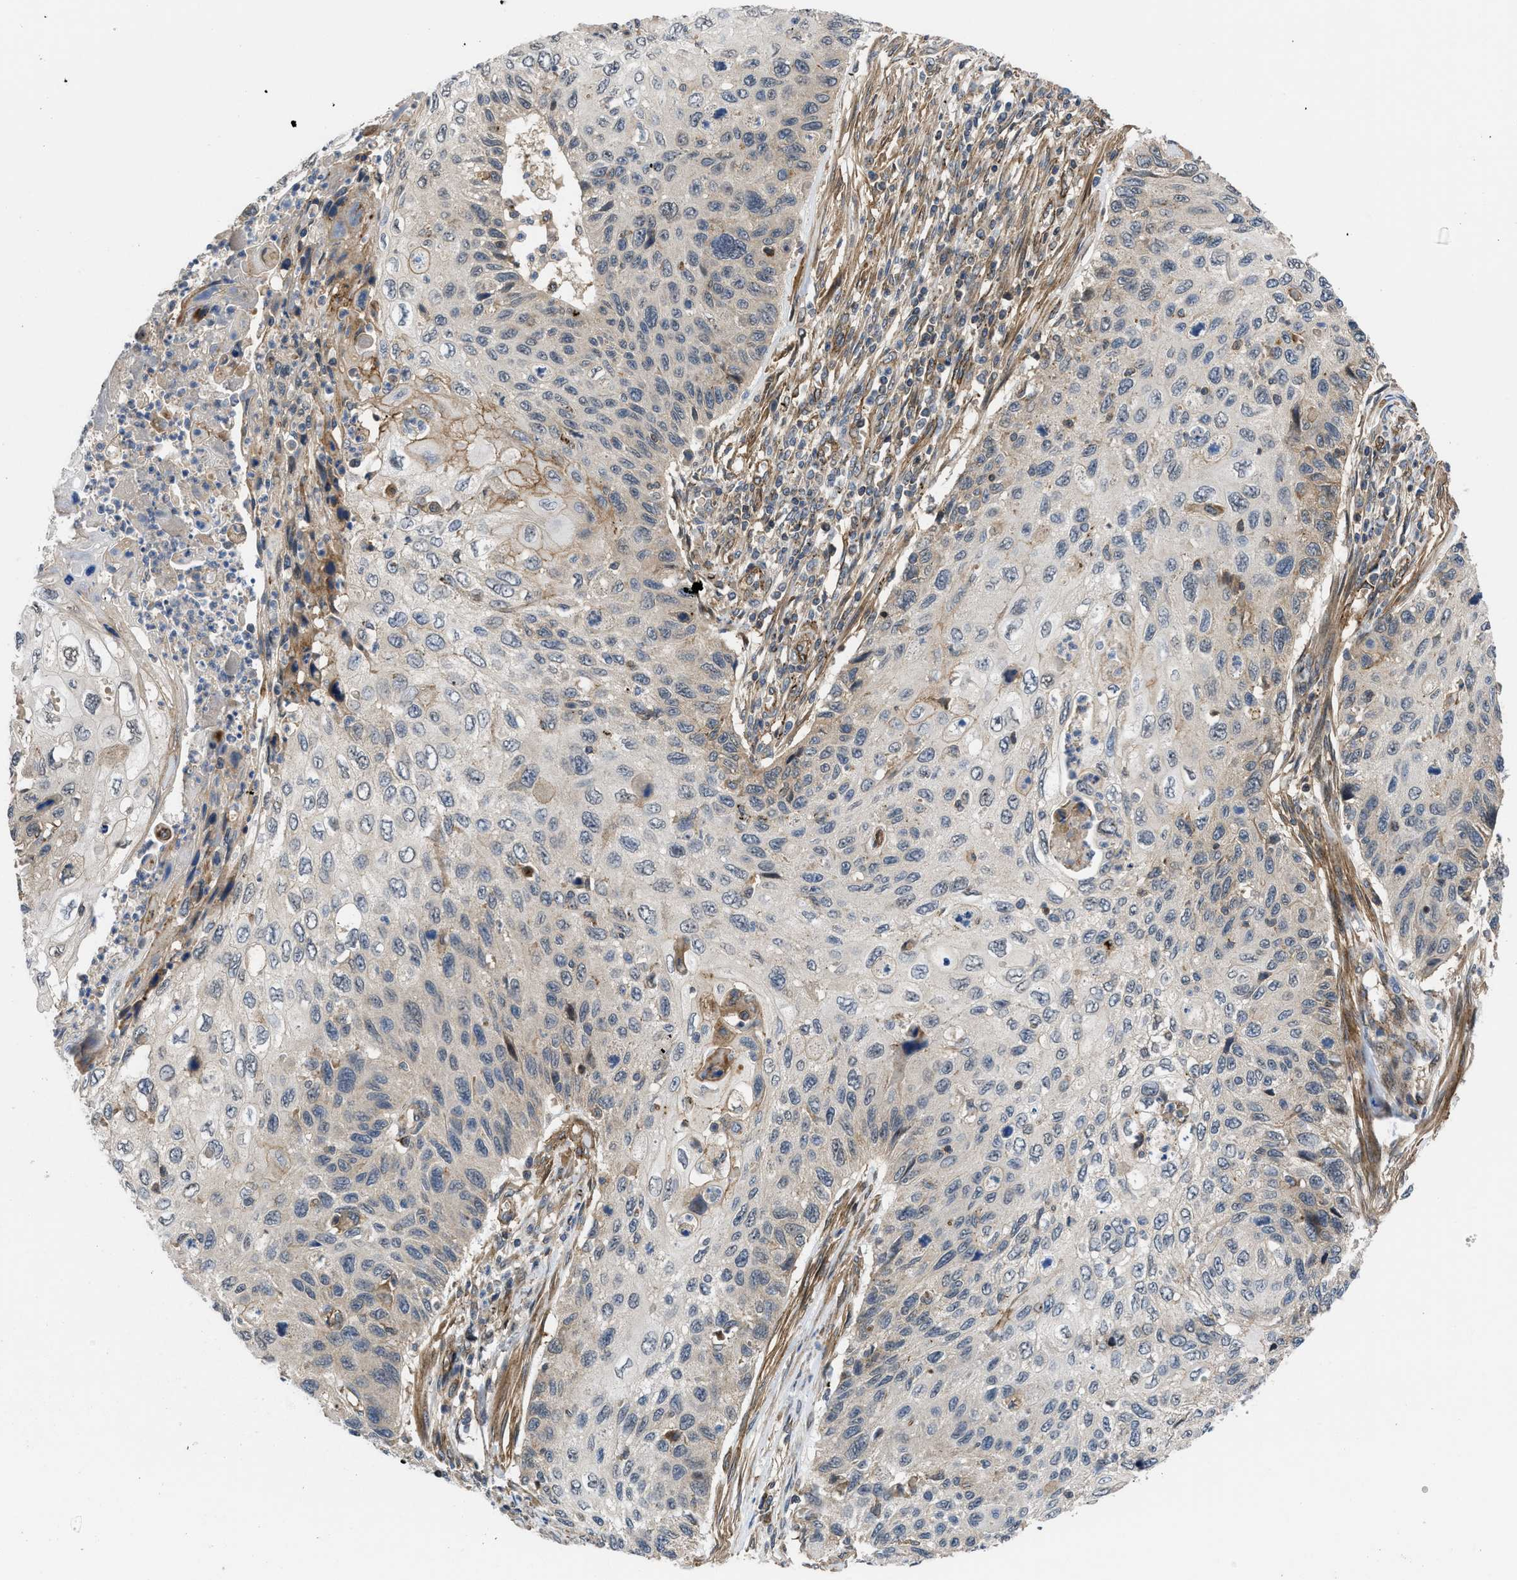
{"staining": {"intensity": "weak", "quantity": "<25%", "location": "cytoplasmic/membranous"}, "tissue": "cervical cancer", "cell_type": "Tumor cells", "image_type": "cancer", "snomed": [{"axis": "morphology", "description": "Squamous cell carcinoma, NOS"}, {"axis": "topography", "description": "Cervix"}], "caption": "The image exhibits no staining of tumor cells in squamous cell carcinoma (cervical).", "gene": "GPATCH2L", "patient": {"sex": "female", "age": 70}}